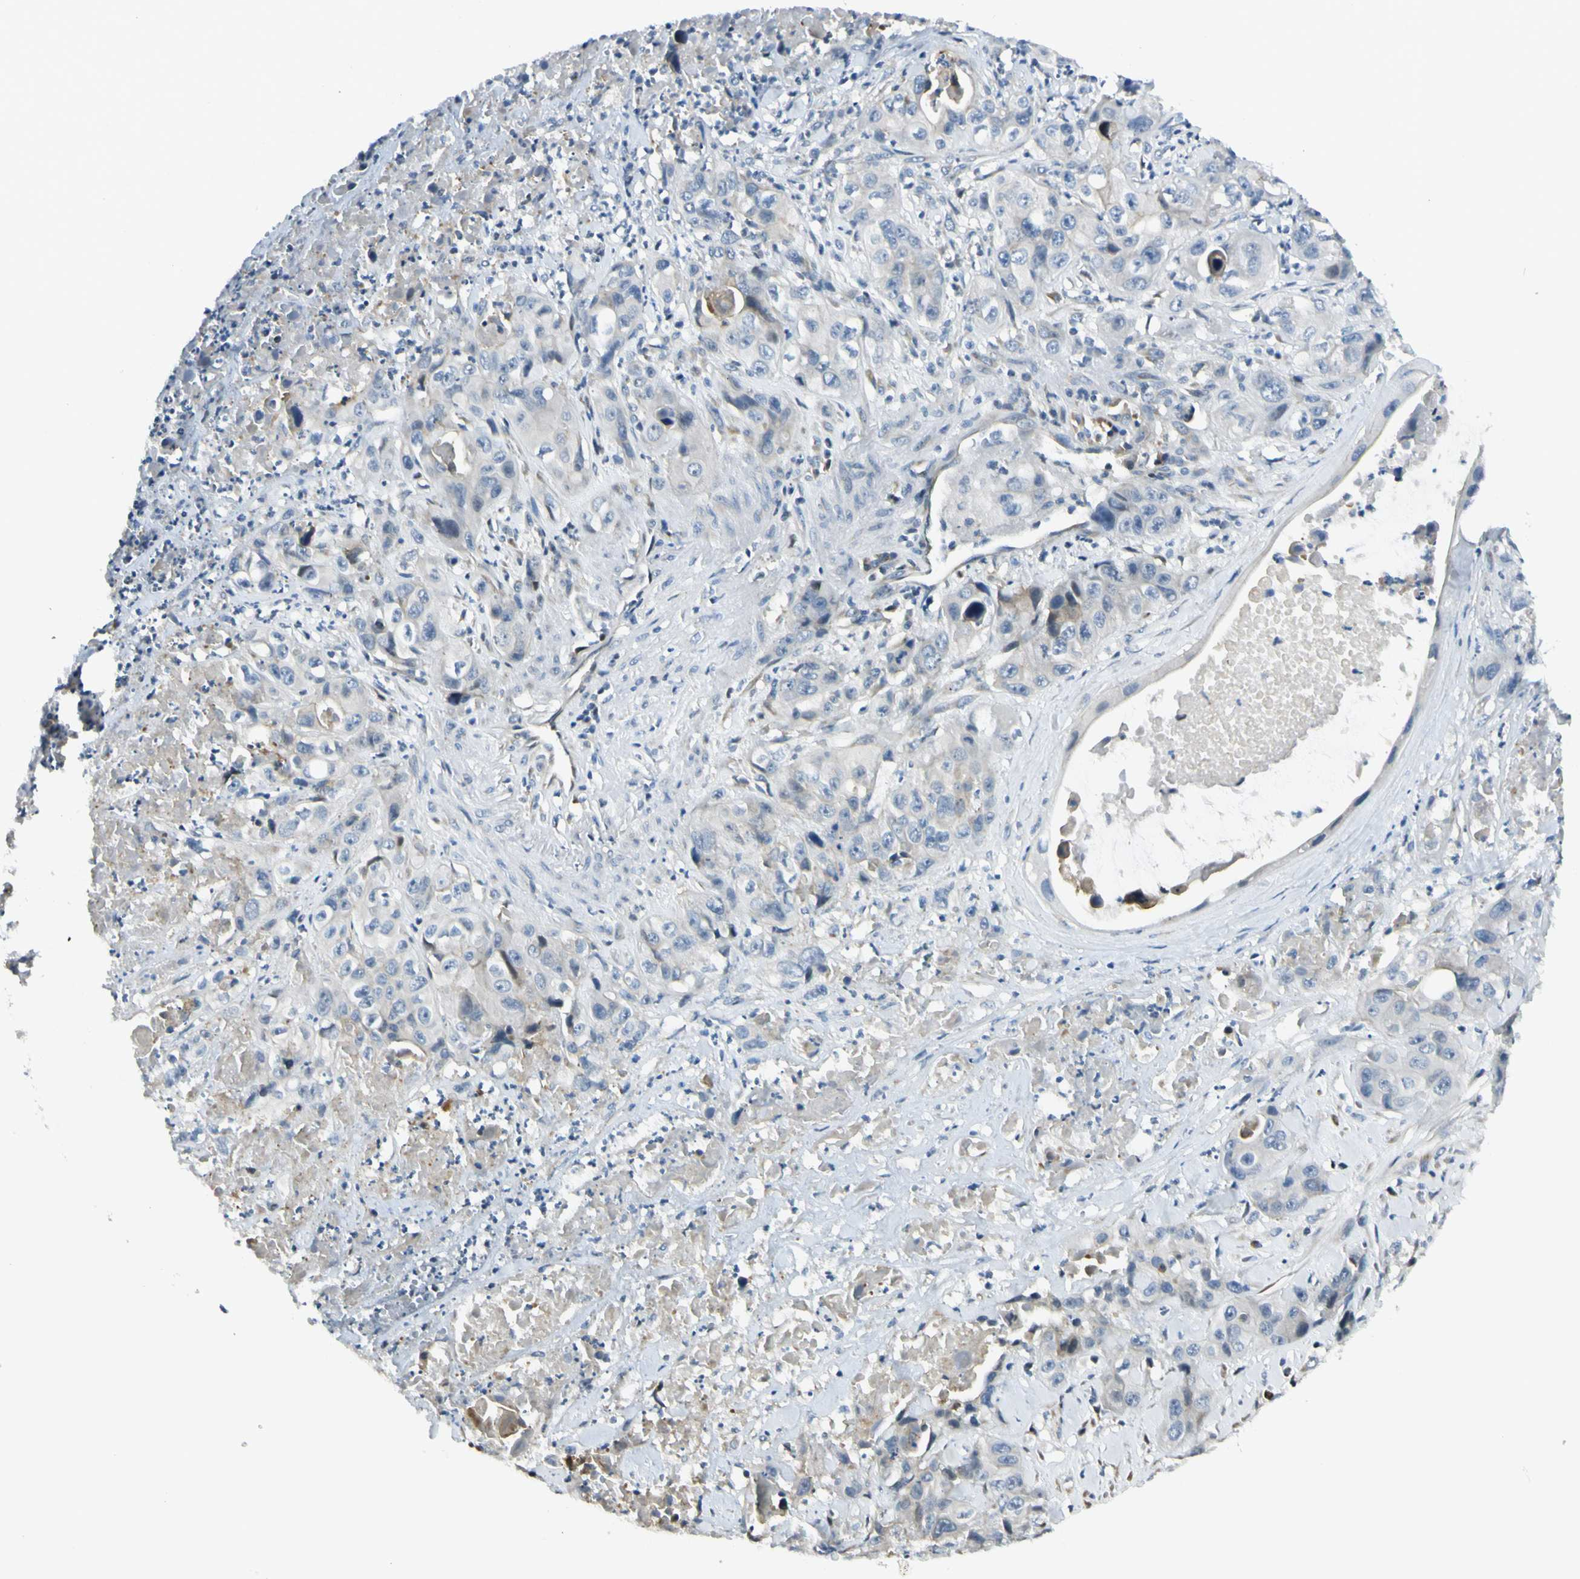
{"staining": {"intensity": "weak", "quantity": "<25%", "location": "cytoplasmic/membranous"}, "tissue": "liver cancer", "cell_type": "Tumor cells", "image_type": "cancer", "snomed": [{"axis": "morphology", "description": "Cholangiocarcinoma"}, {"axis": "topography", "description": "Liver"}], "caption": "The photomicrograph displays no significant positivity in tumor cells of liver cholangiocarcinoma.", "gene": "NPDC1", "patient": {"sex": "female", "age": 61}}